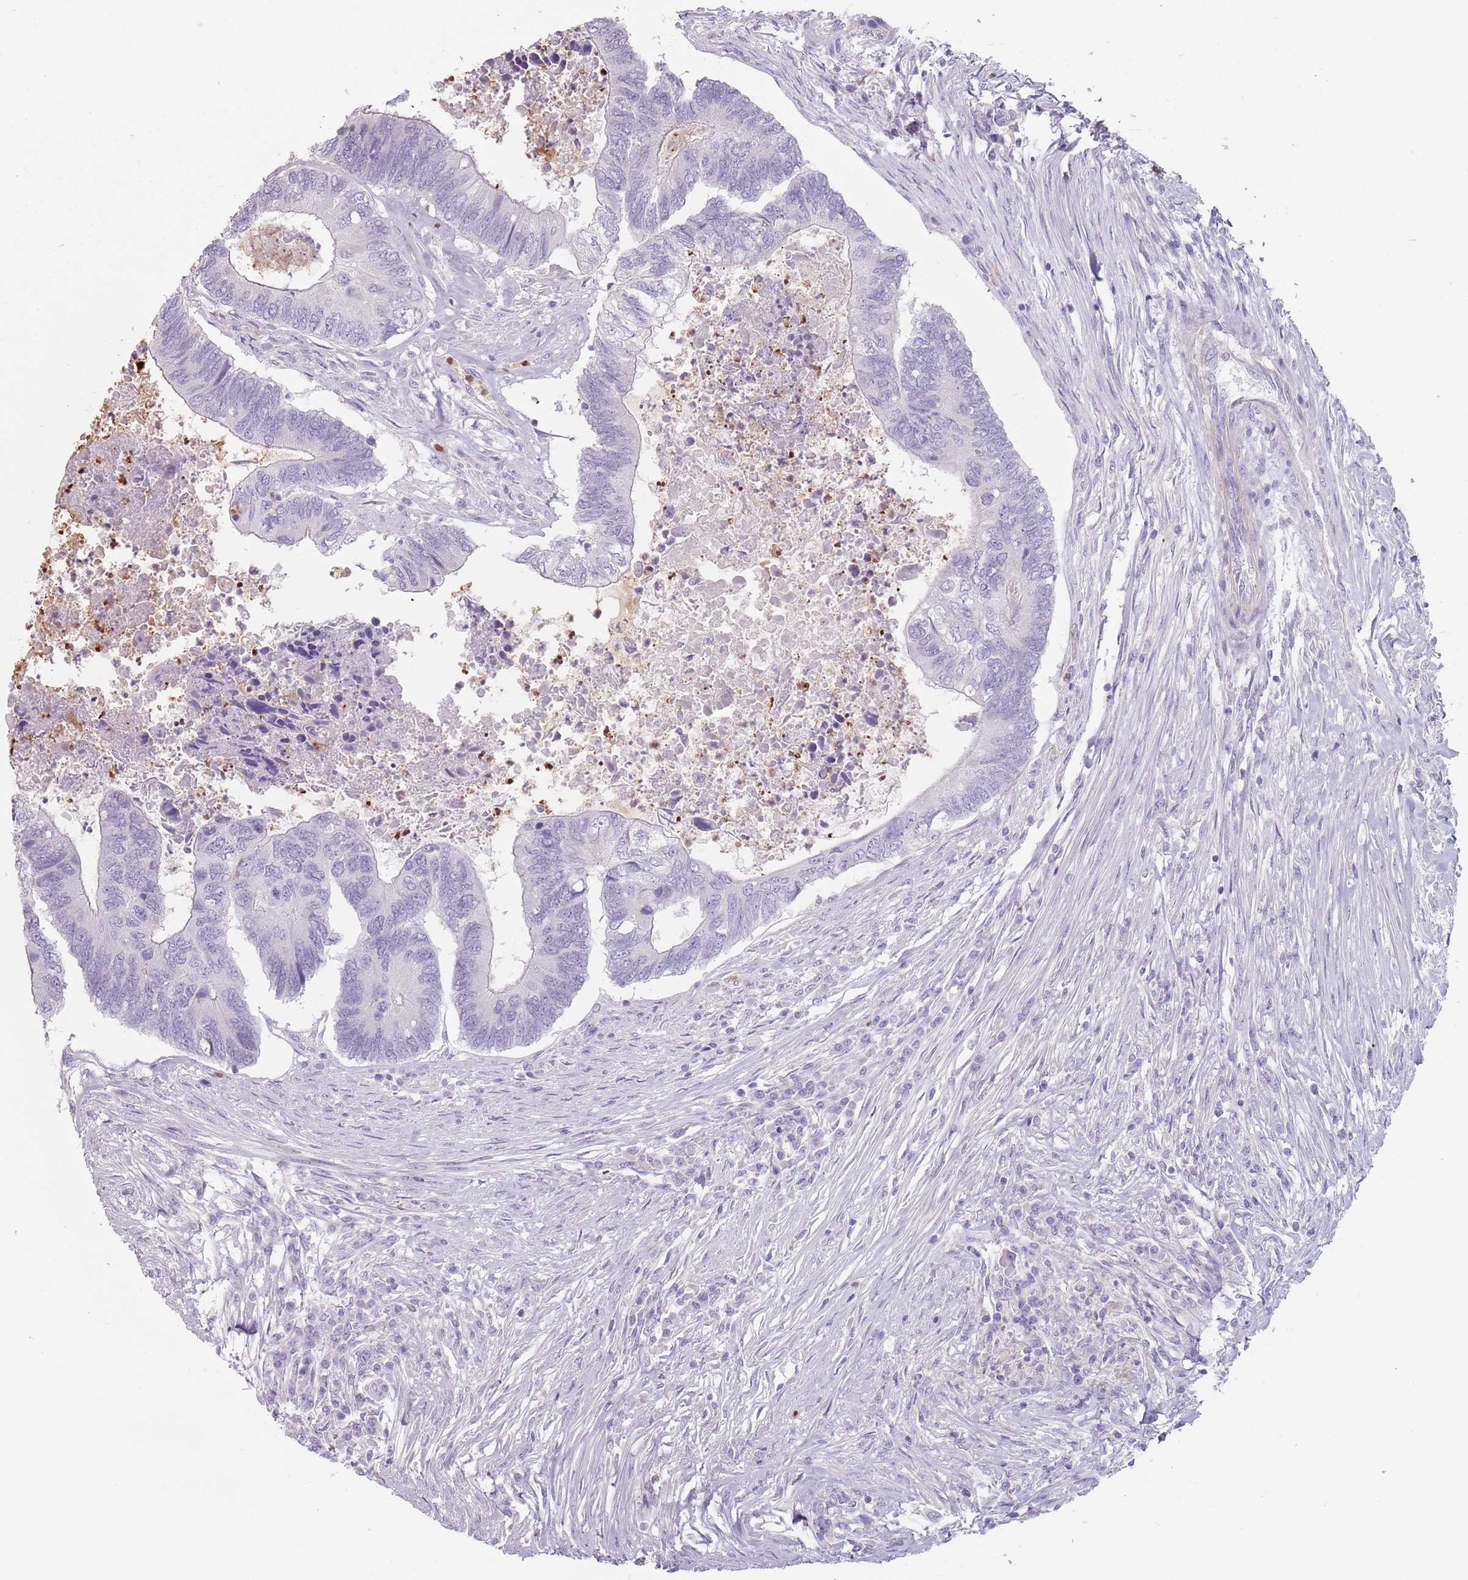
{"staining": {"intensity": "negative", "quantity": "none", "location": "none"}, "tissue": "colorectal cancer", "cell_type": "Tumor cells", "image_type": "cancer", "snomed": [{"axis": "morphology", "description": "Adenocarcinoma, NOS"}, {"axis": "topography", "description": "Colon"}], "caption": "Tumor cells show no significant protein staining in colorectal cancer (adenocarcinoma). (DAB (3,3'-diaminobenzidine) immunohistochemistry with hematoxylin counter stain).", "gene": "ZNF584", "patient": {"sex": "female", "age": 67}}